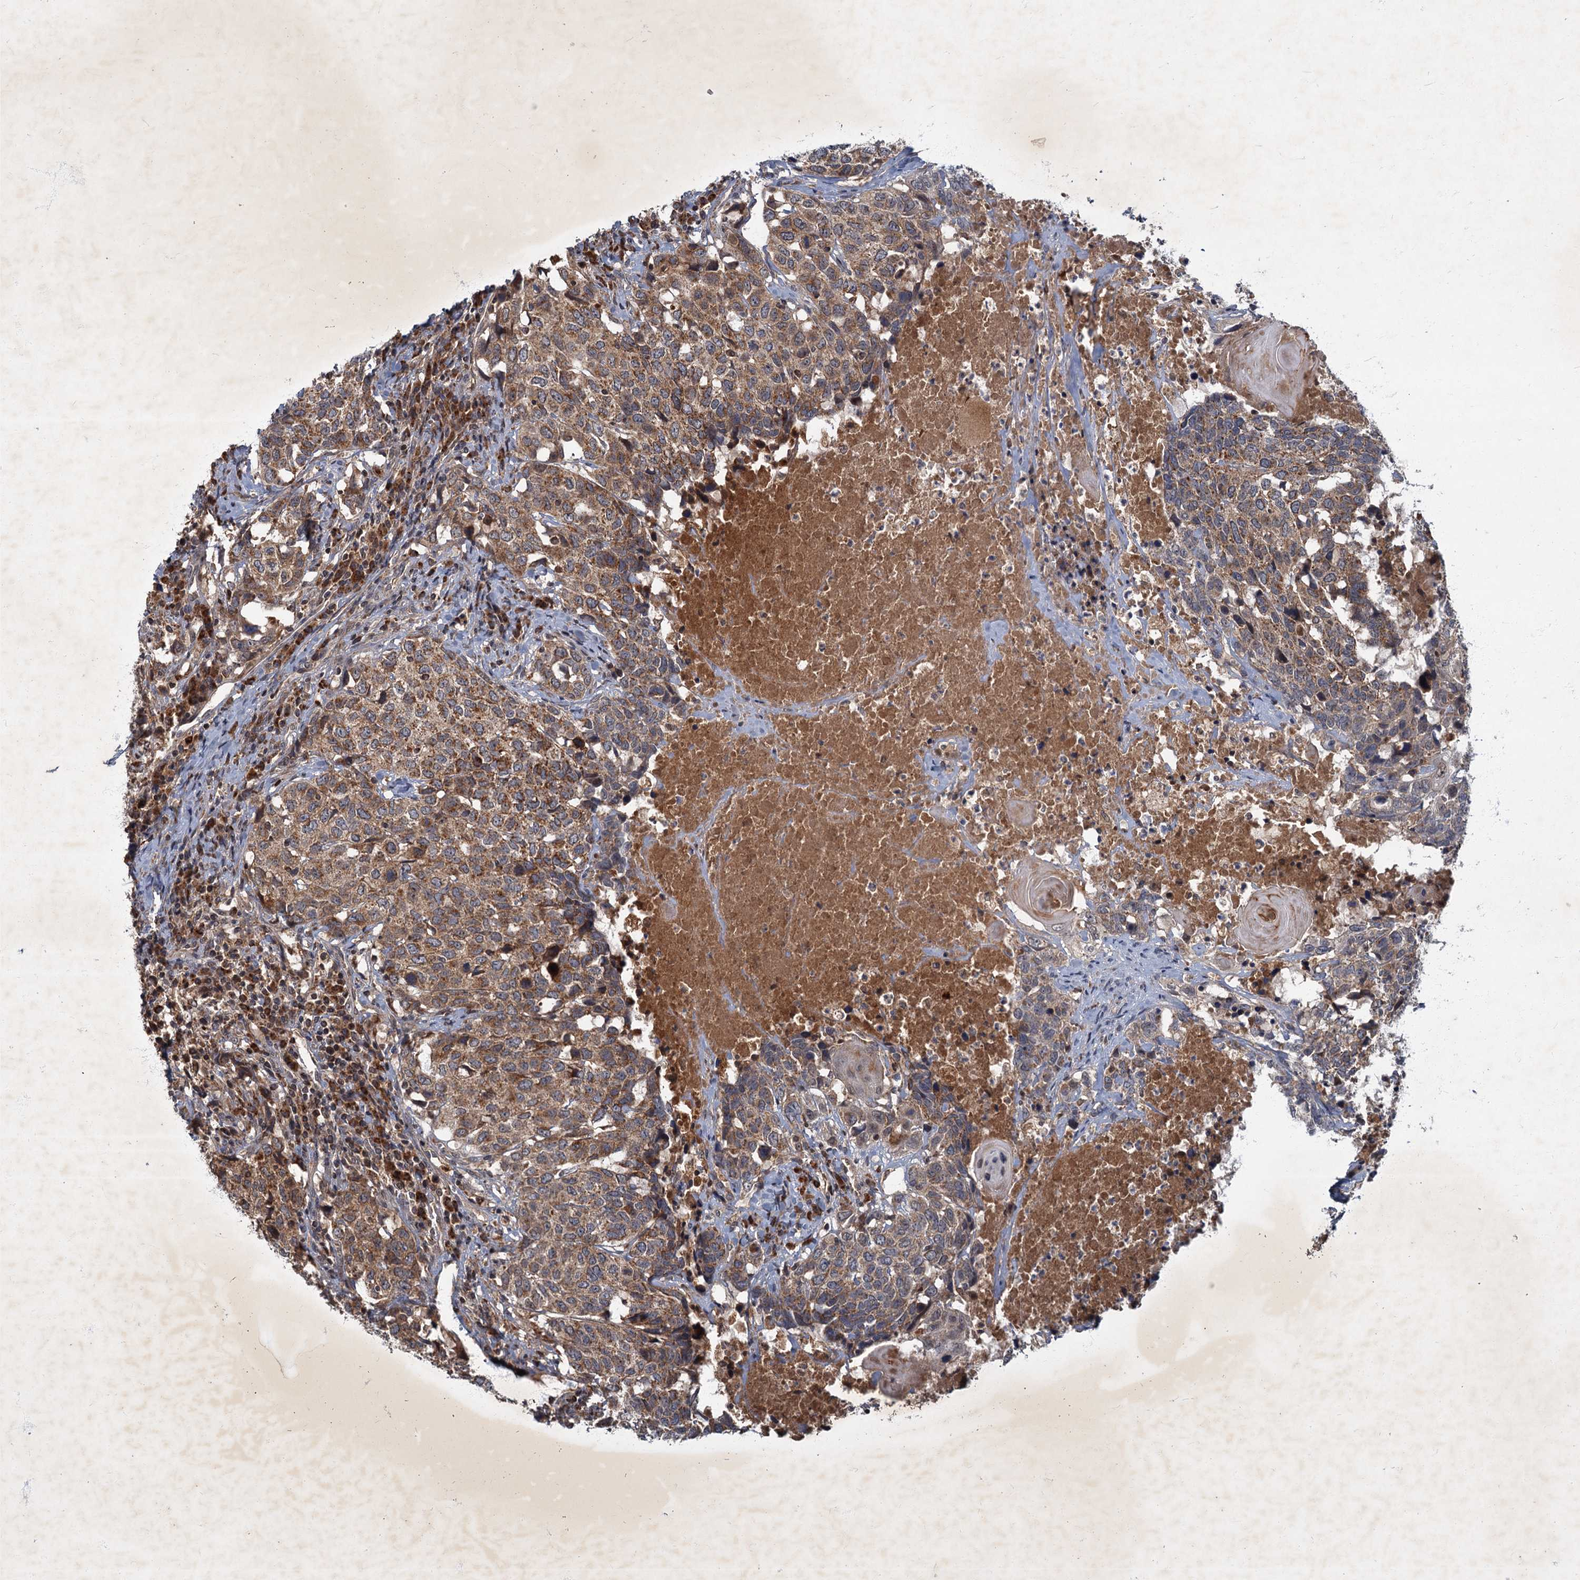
{"staining": {"intensity": "moderate", "quantity": ">75%", "location": "cytoplasmic/membranous"}, "tissue": "head and neck cancer", "cell_type": "Tumor cells", "image_type": "cancer", "snomed": [{"axis": "morphology", "description": "Squamous cell carcinoma, NOS"}, {"axis": "topography", "description": "Head-Neck"}], "caption": "Human squamous cell carcinoma (head and neck) stained with a brown dye displays moderate cytoplasmic/membranous positive staining in approximately >75% of tumor cells.", "gene": "SLC11A2", "patient": {"sex": "male", "age": 66}}